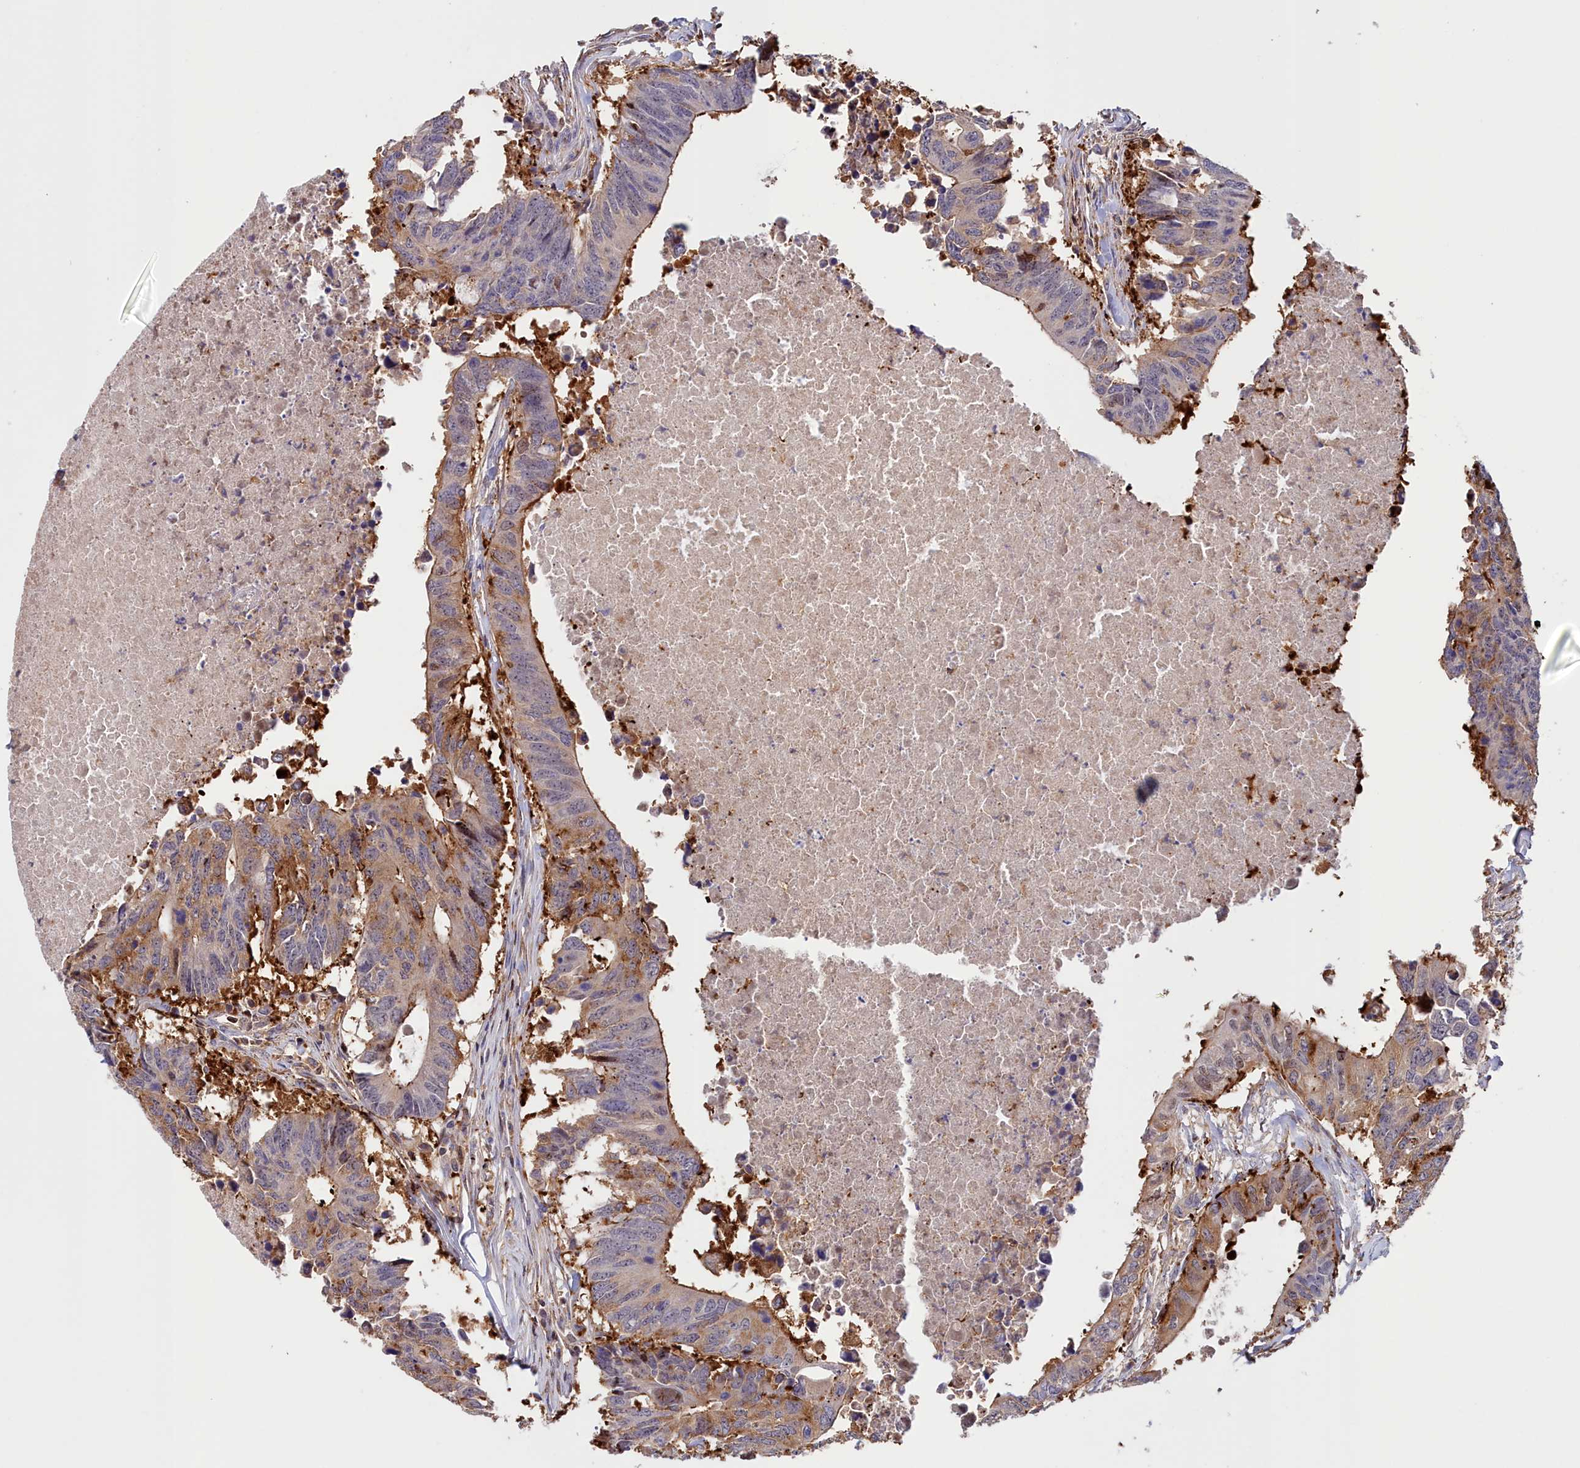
{"staining": {"intensity": "moderate", "quantity": "25%-75%", "location": "cytoplasmic/membranous"}, "tissue": "colorectal cancer", "cell_type": "Tumor cells", "image_type": "cancer", "snomed": [{"axis": "morphology", "description": "Adenocarcinoma, NOS"}, {"axis": "topography", "description": "Colon"}], "caption": "A histopathology image of human adenocarcinoma (colorectal) stained for a protein shows moderate cytoplasmic/membranous brown staining in tumor cells. (IHC, brightfield microscopy, high magnification).", "gene": "NEURL4", "patient": {"sex": "male", "age": 71}}